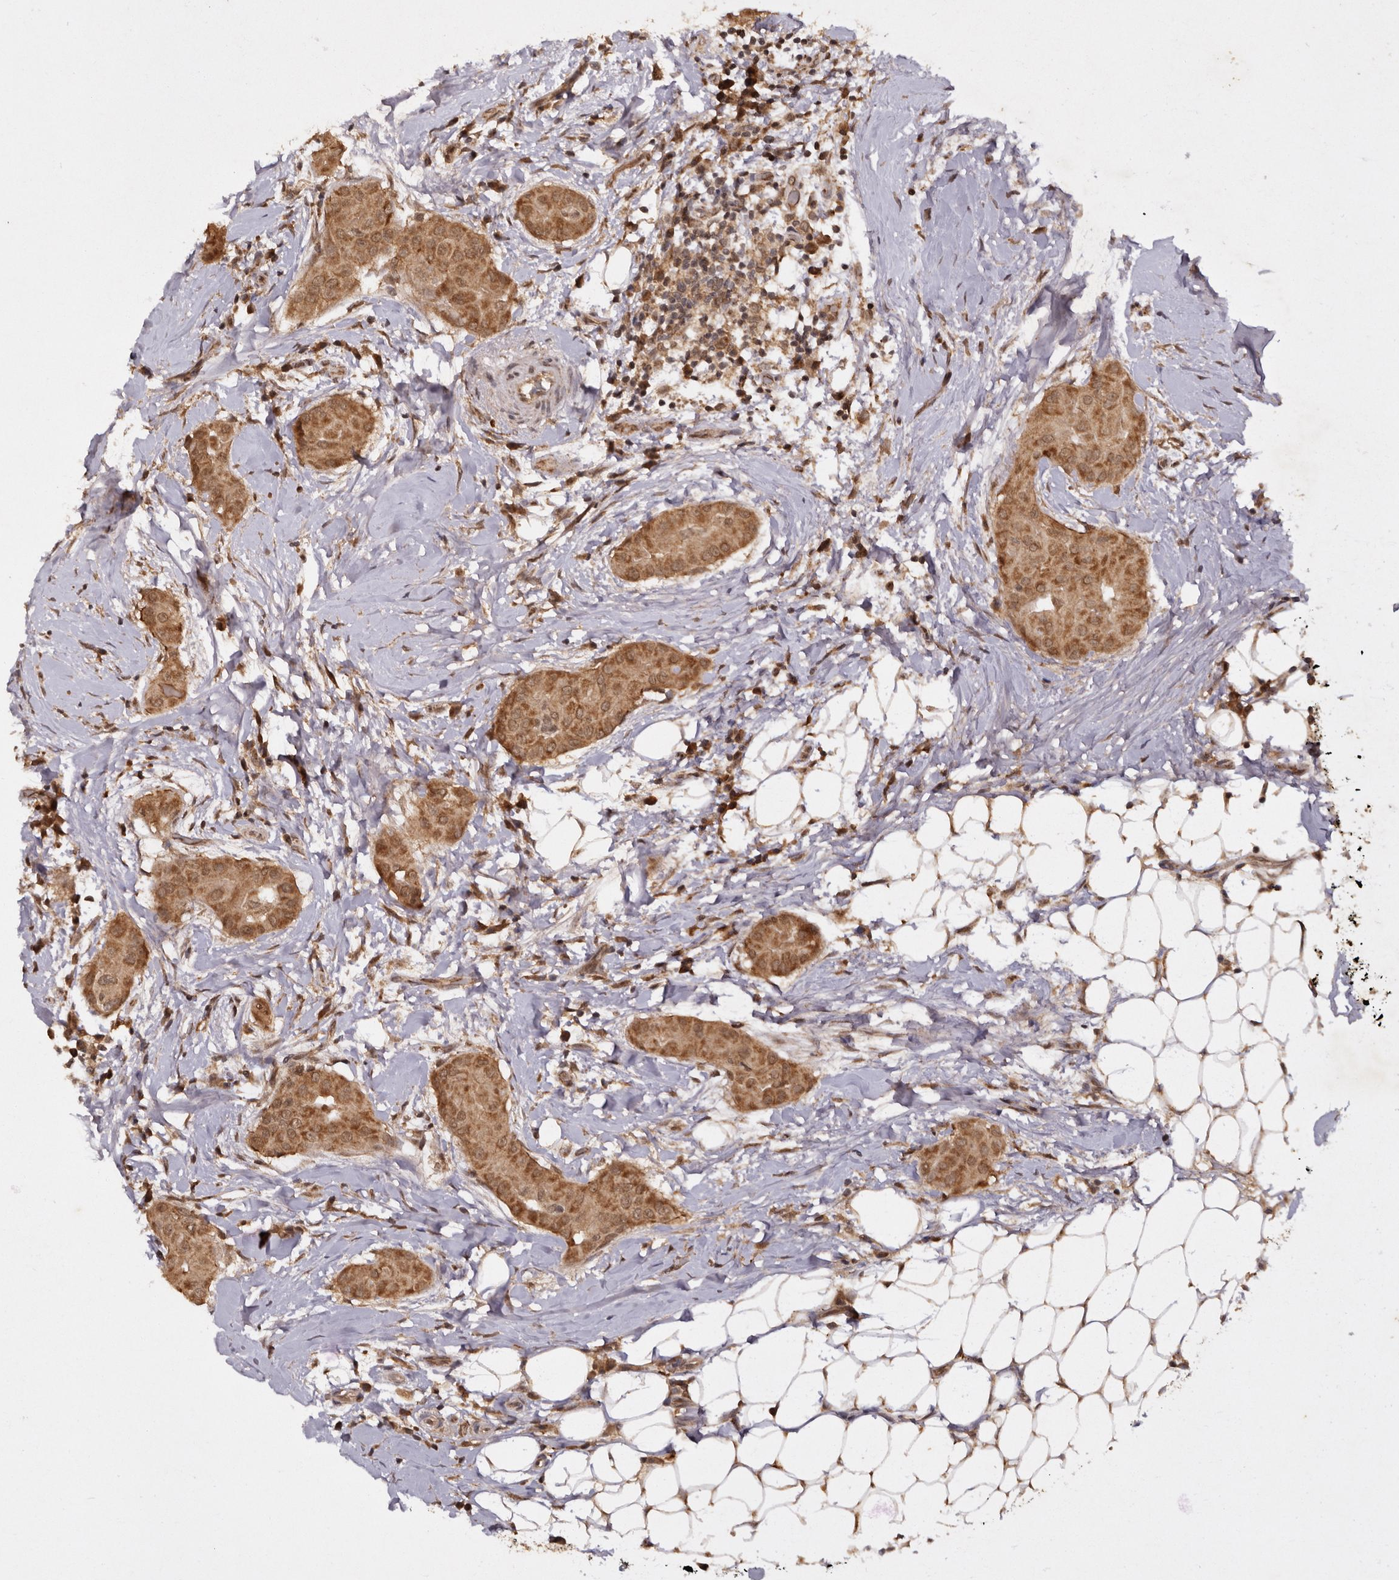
{"staining": {"intensity": "moderate", "quantity": ">75%", "location": "cytoplasmic/membranous,nuclear"}, "tissue": "thyroid cancer", "cell_type": "Tumor cells", "image_type": "cancer", "snomed": [{"axis": "morphology", "description": "Papillary adenocarcinoma, NOS"}, {"axis": "topography", "description": "Thyroid gland"}], "caption": "Immunohistochemical staining of papillary adenocarcinoma (thyroid) demonstrates moderate cytoplasmic/membranous and nuclear protein positivity in about >75% of tumor cells.", "gene": "TARS2", "patient": {"sex": "male", "age": 33}}